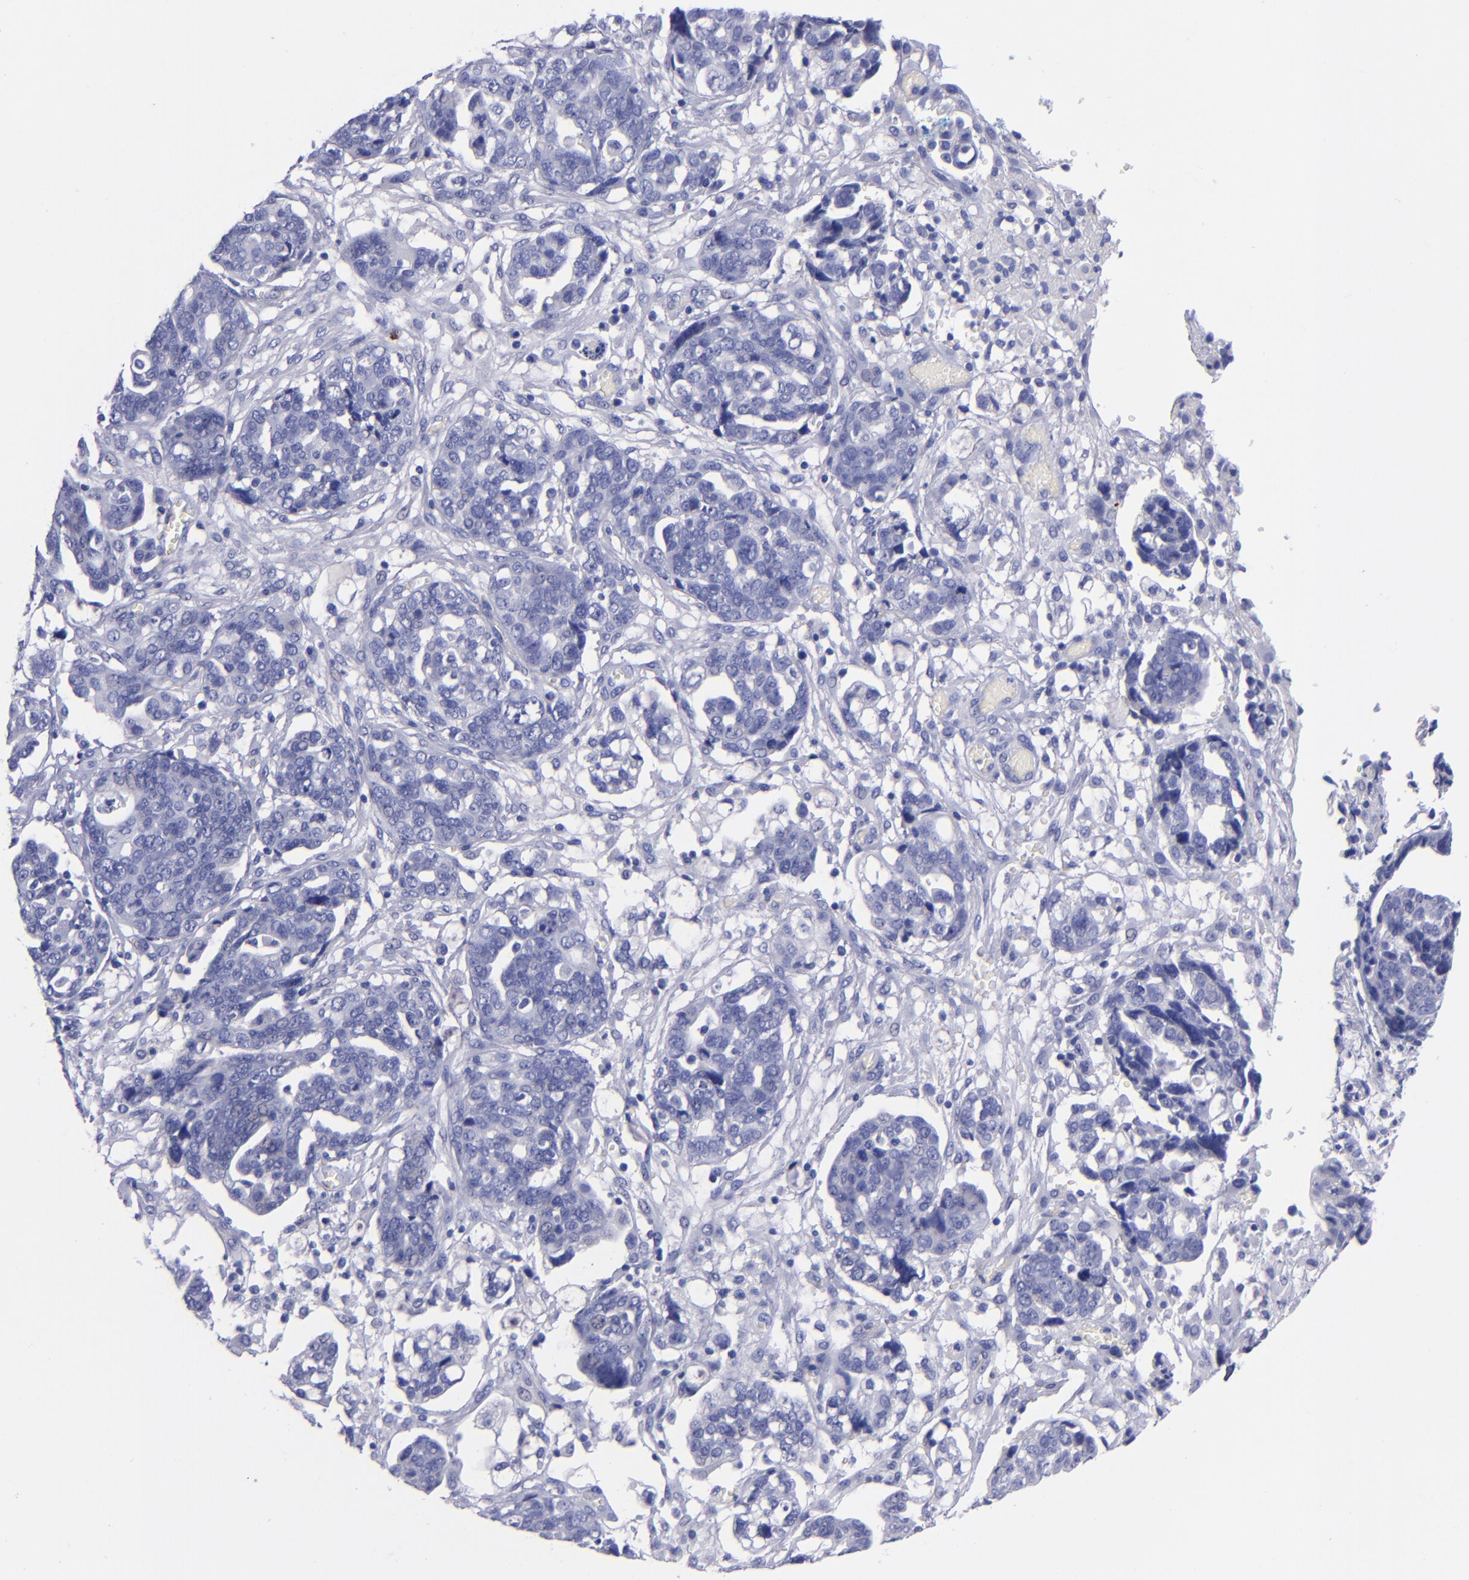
{"staining": {"intensity": "negative", "quantity": "none", "location": "none"}, "tissue": "ovarian cancer", "cell_type": "Tumor cells", "image_type": "cancer", "snomed": [{"axis": "morphology", "description": "Normal tissue, NOS"}, {"axis": "morphology", "description": "Cystadenocarcinoma, serous, NOS"}, {"axis": "topography", "description": "Fallopian tube"}, {"axis": "topography", "description": "Ovary"}], "caption": "A high-resolution micrograph shows immunohistochemistry staining of ovarian cancer (serous cystadenocarcinoma), which displays no significant expression in tumor cells.", "gene": "SV2A", "patient": {"sex": "female", "age": 56}}